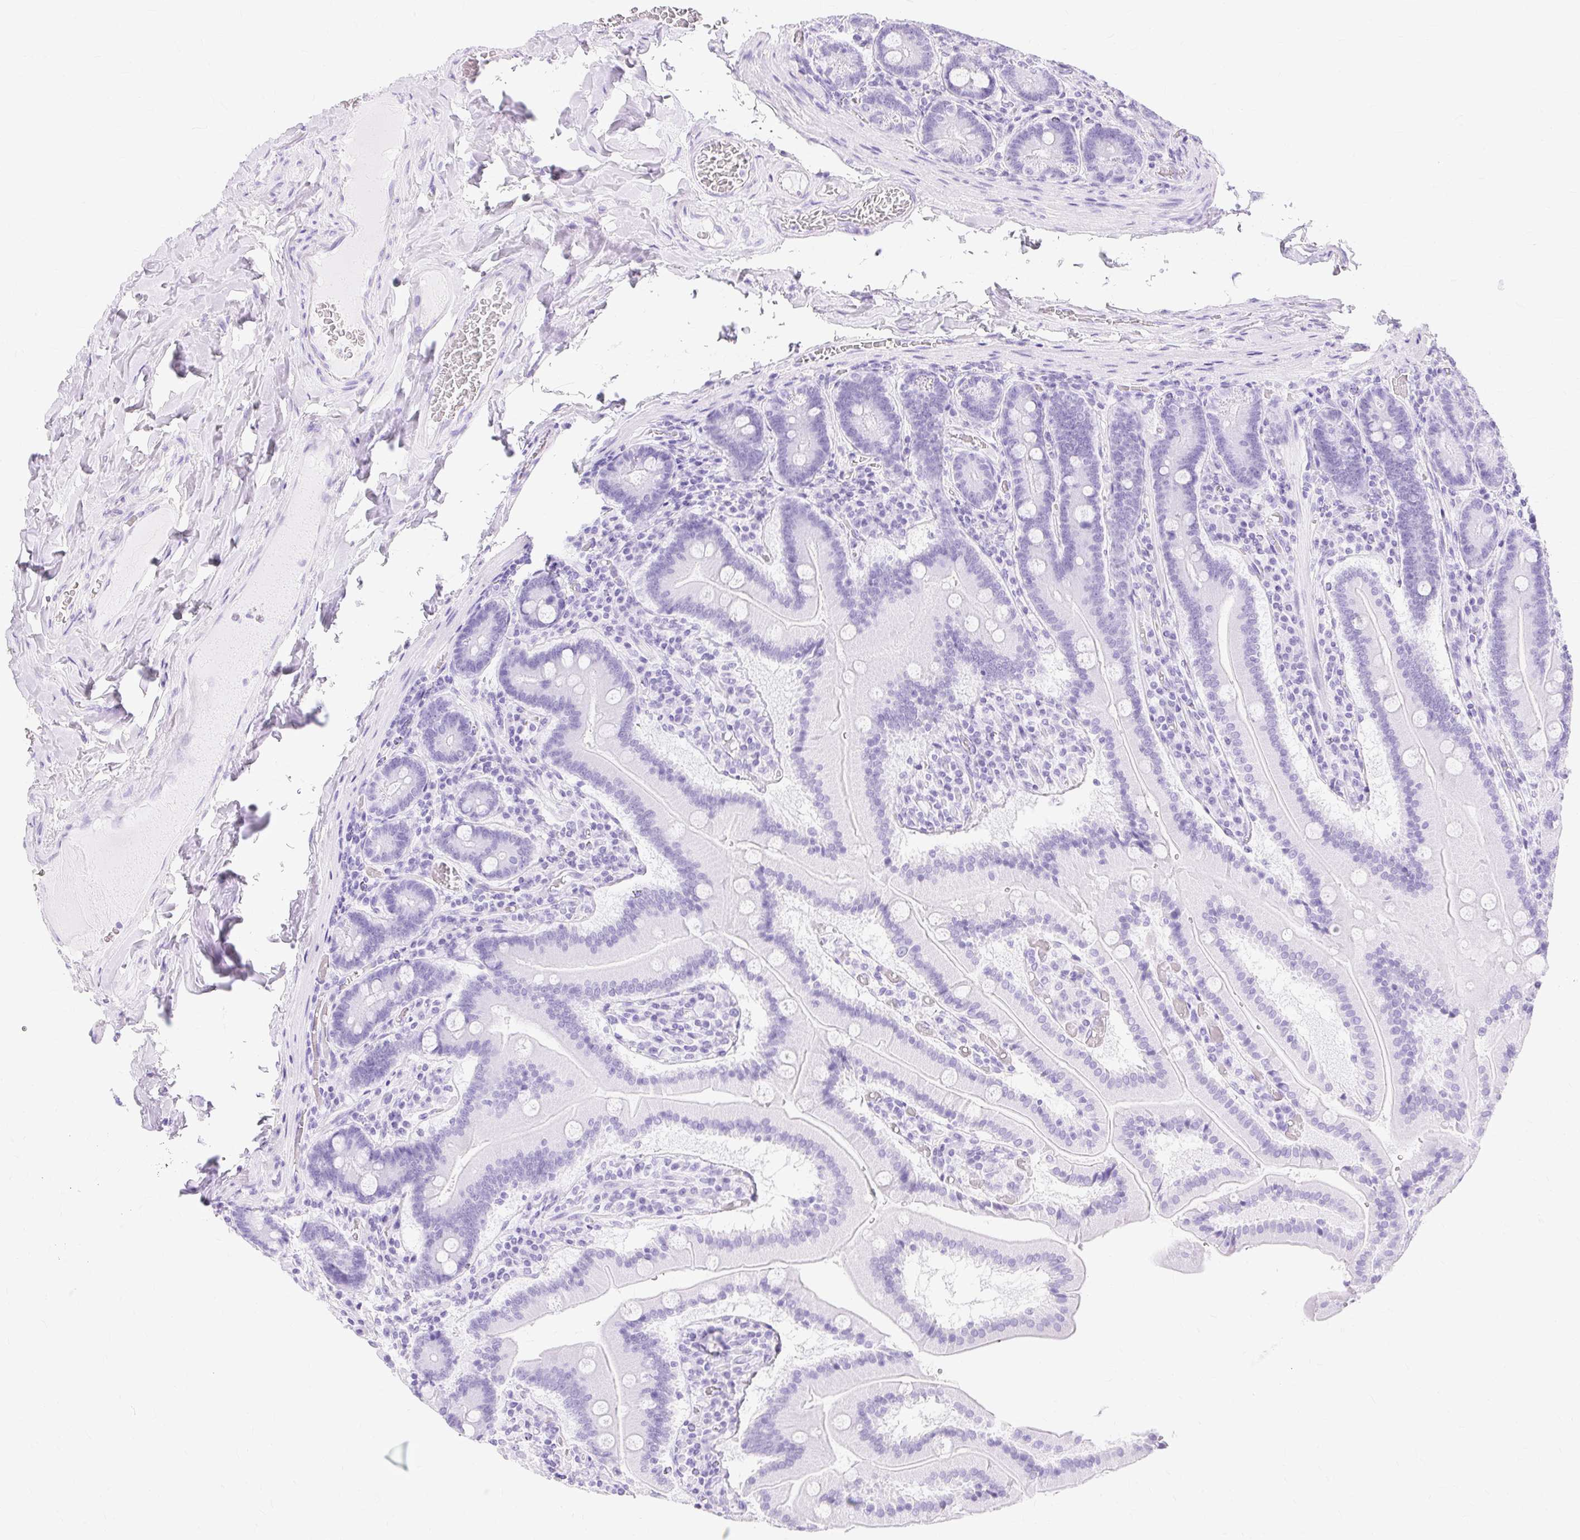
{"staining": {"intensity": "negative", "quantity": "none", "location": "none"}, "tissue": "duodenum", "cell_type": "Glandular cells", "image_type": "normal", "snomed": [{"axis": "morphology", "description": "Normal tissue, NOS"}, {"axis": "topography", "description": "Duodenum"}], "caption": "Immunohistochemistry image of normal duodenum: duodenum stained with DAB demonstrates no significant protein expression in glandular cells.", "gene": "MBP", "patient": {"sex": "female", "age": 62}}